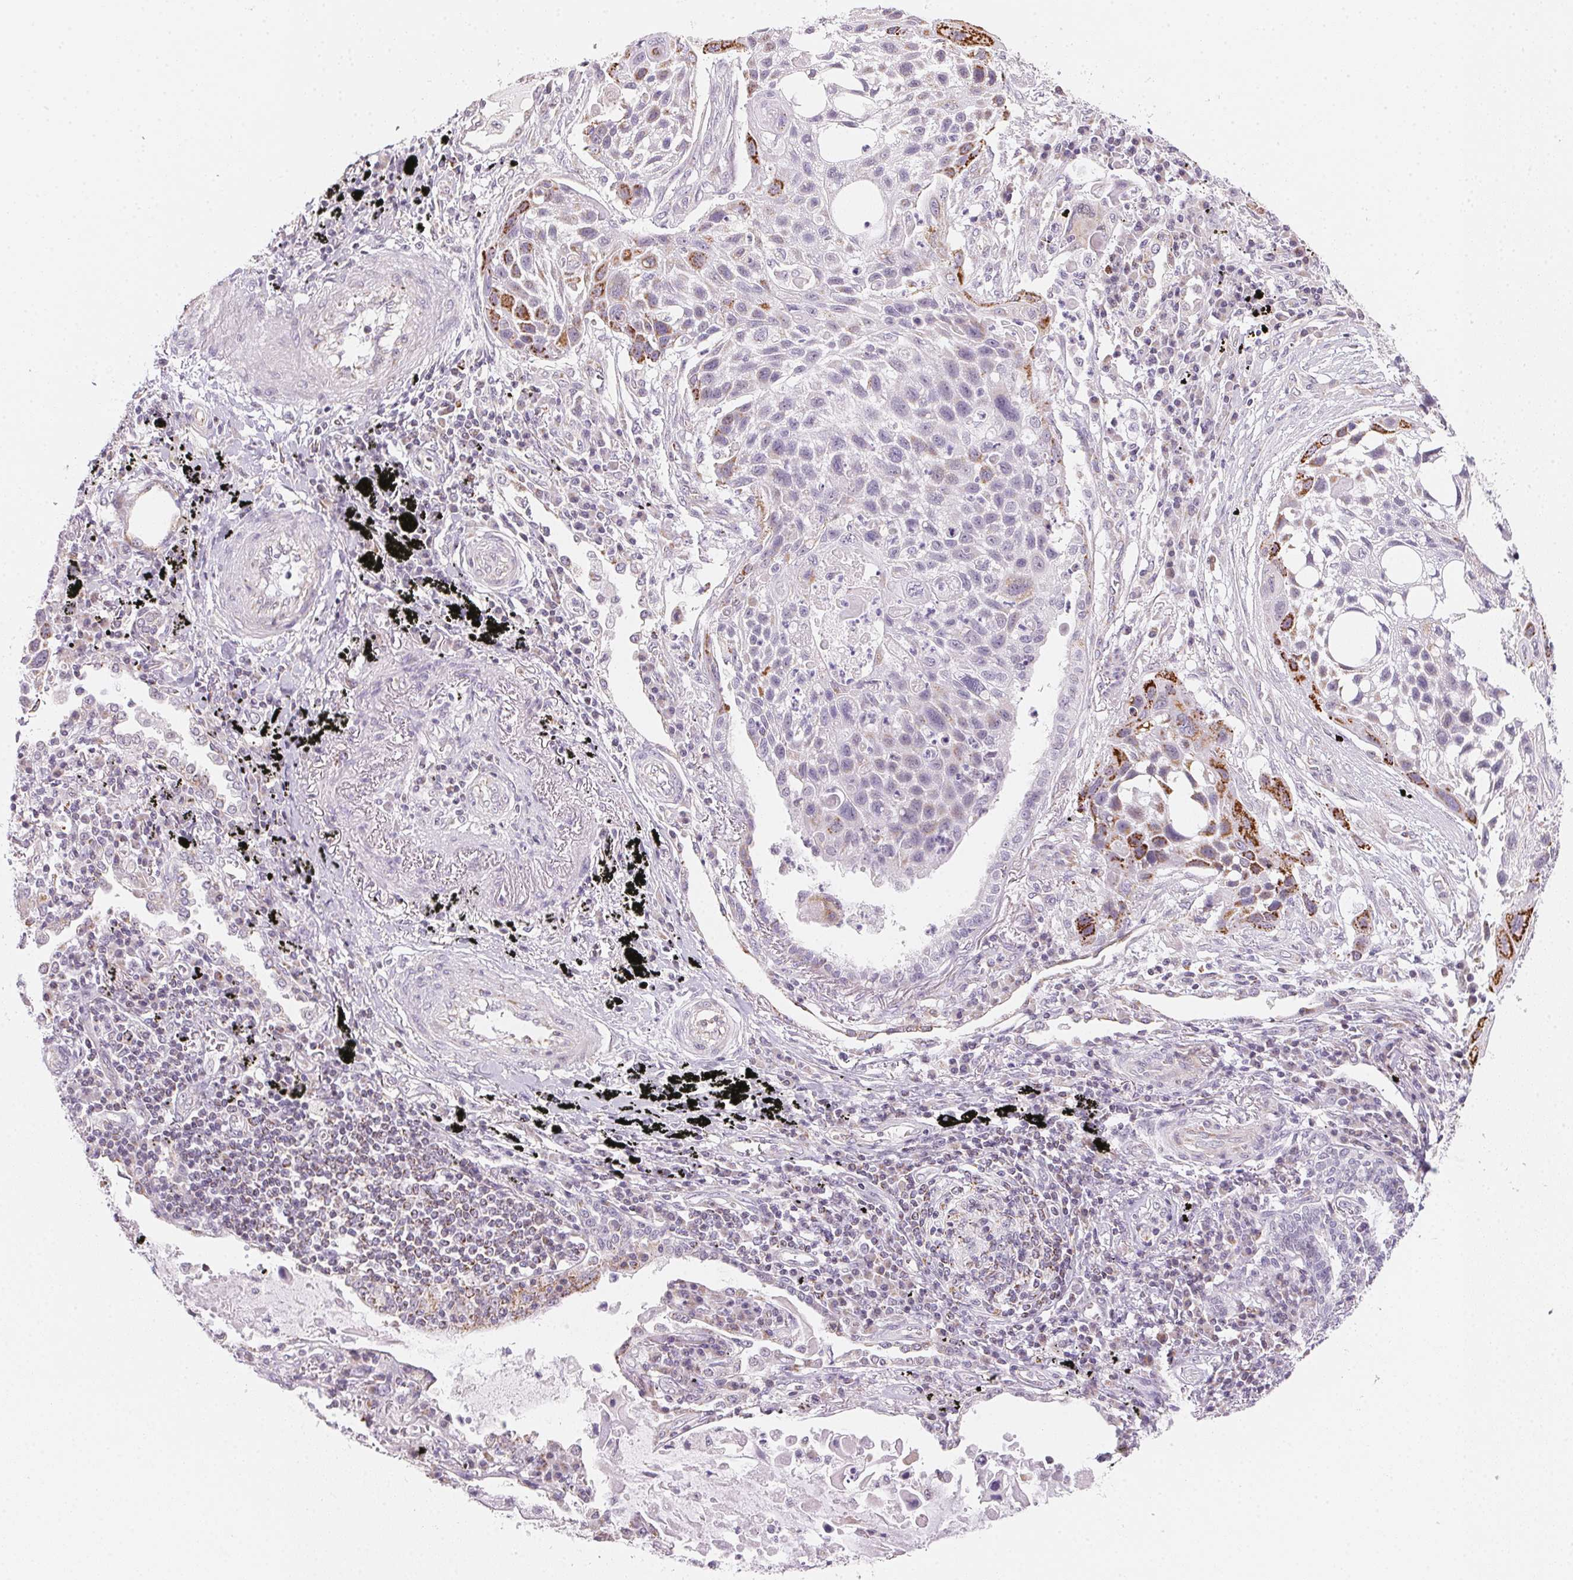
{"staining": {"intensity": "moderate", "quantity": "<25%", "location": "cytoplasmic/membranous"}, "tissue": "lung cancer", "cell_type": "Tumor cells", "image_type": "cancer", "snomed": [{"axis": "morphology", "description": "Squamous cell carcinoma, NOS"}, {"axis": "topography", "description": "Lung"}], "caption": "An image of human lung cancer stained for a protein exhibits moderate cytoplasmic/membranous brown staining in tumor cells.", "gene": "GIPC2", "patient": {"sex": "male", "age": 78}}